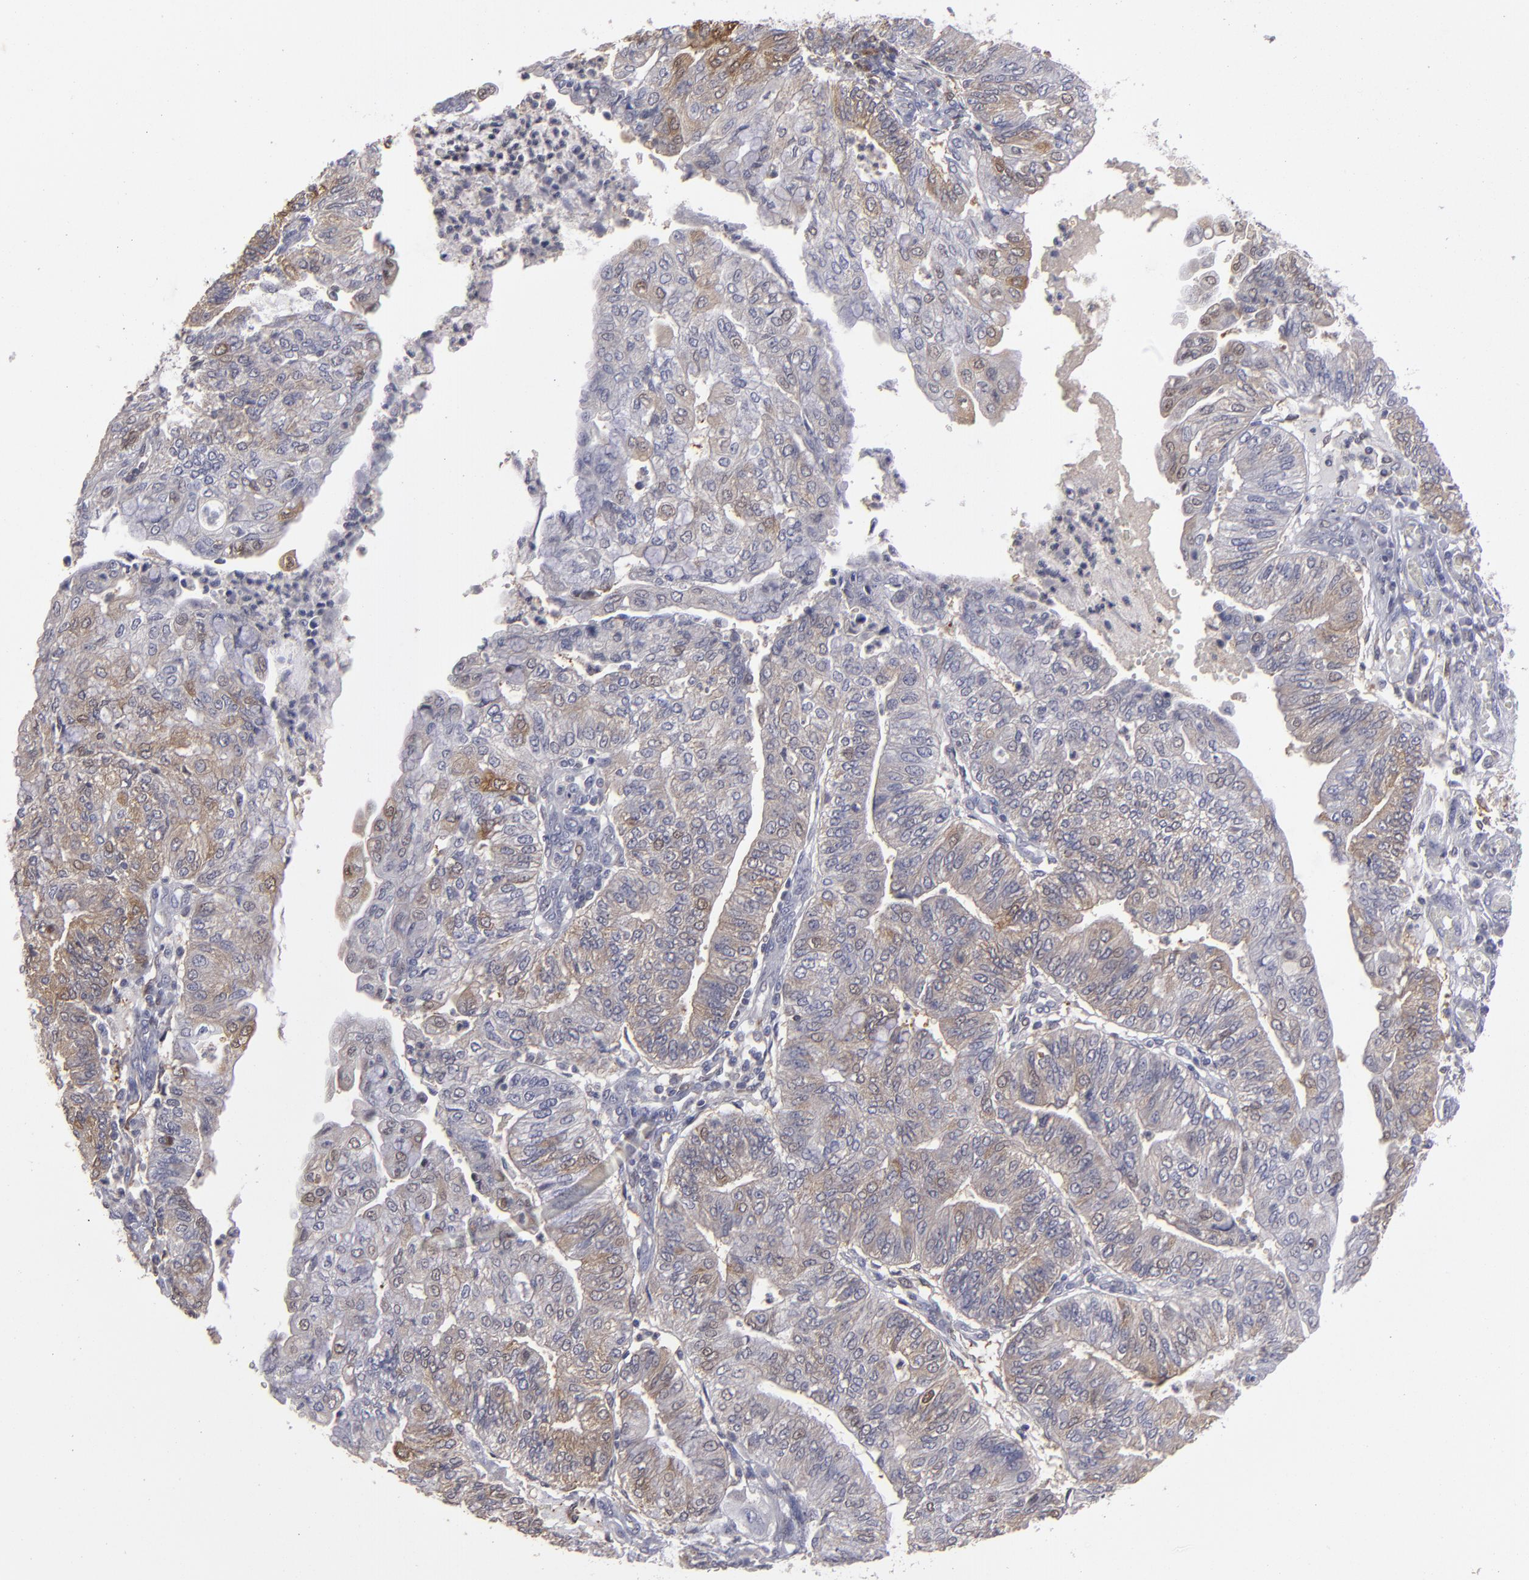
{"staining": {"intensity": "weak", "quantity": "25%-75%", "location": "cytoplasmic/membranous"}, "tissue": "endometrial cancer", "cell_type": "Tumor cells", "image_type": "cancer", "snomed": [{"axis": "morphology", "description": "Adenocarcinoma, NOS"}, {"axis": "topography", "description": "Endometrium"}], "caption": "The histopathology image displays immunohistochemical staining of endometrial cancer. There is weak cytoplasmic/membranous expression is present in approximately 25%-75% of tumor cells.", "gene": "SEMA3G", "patient": {"sex": "female", "age": 59}}